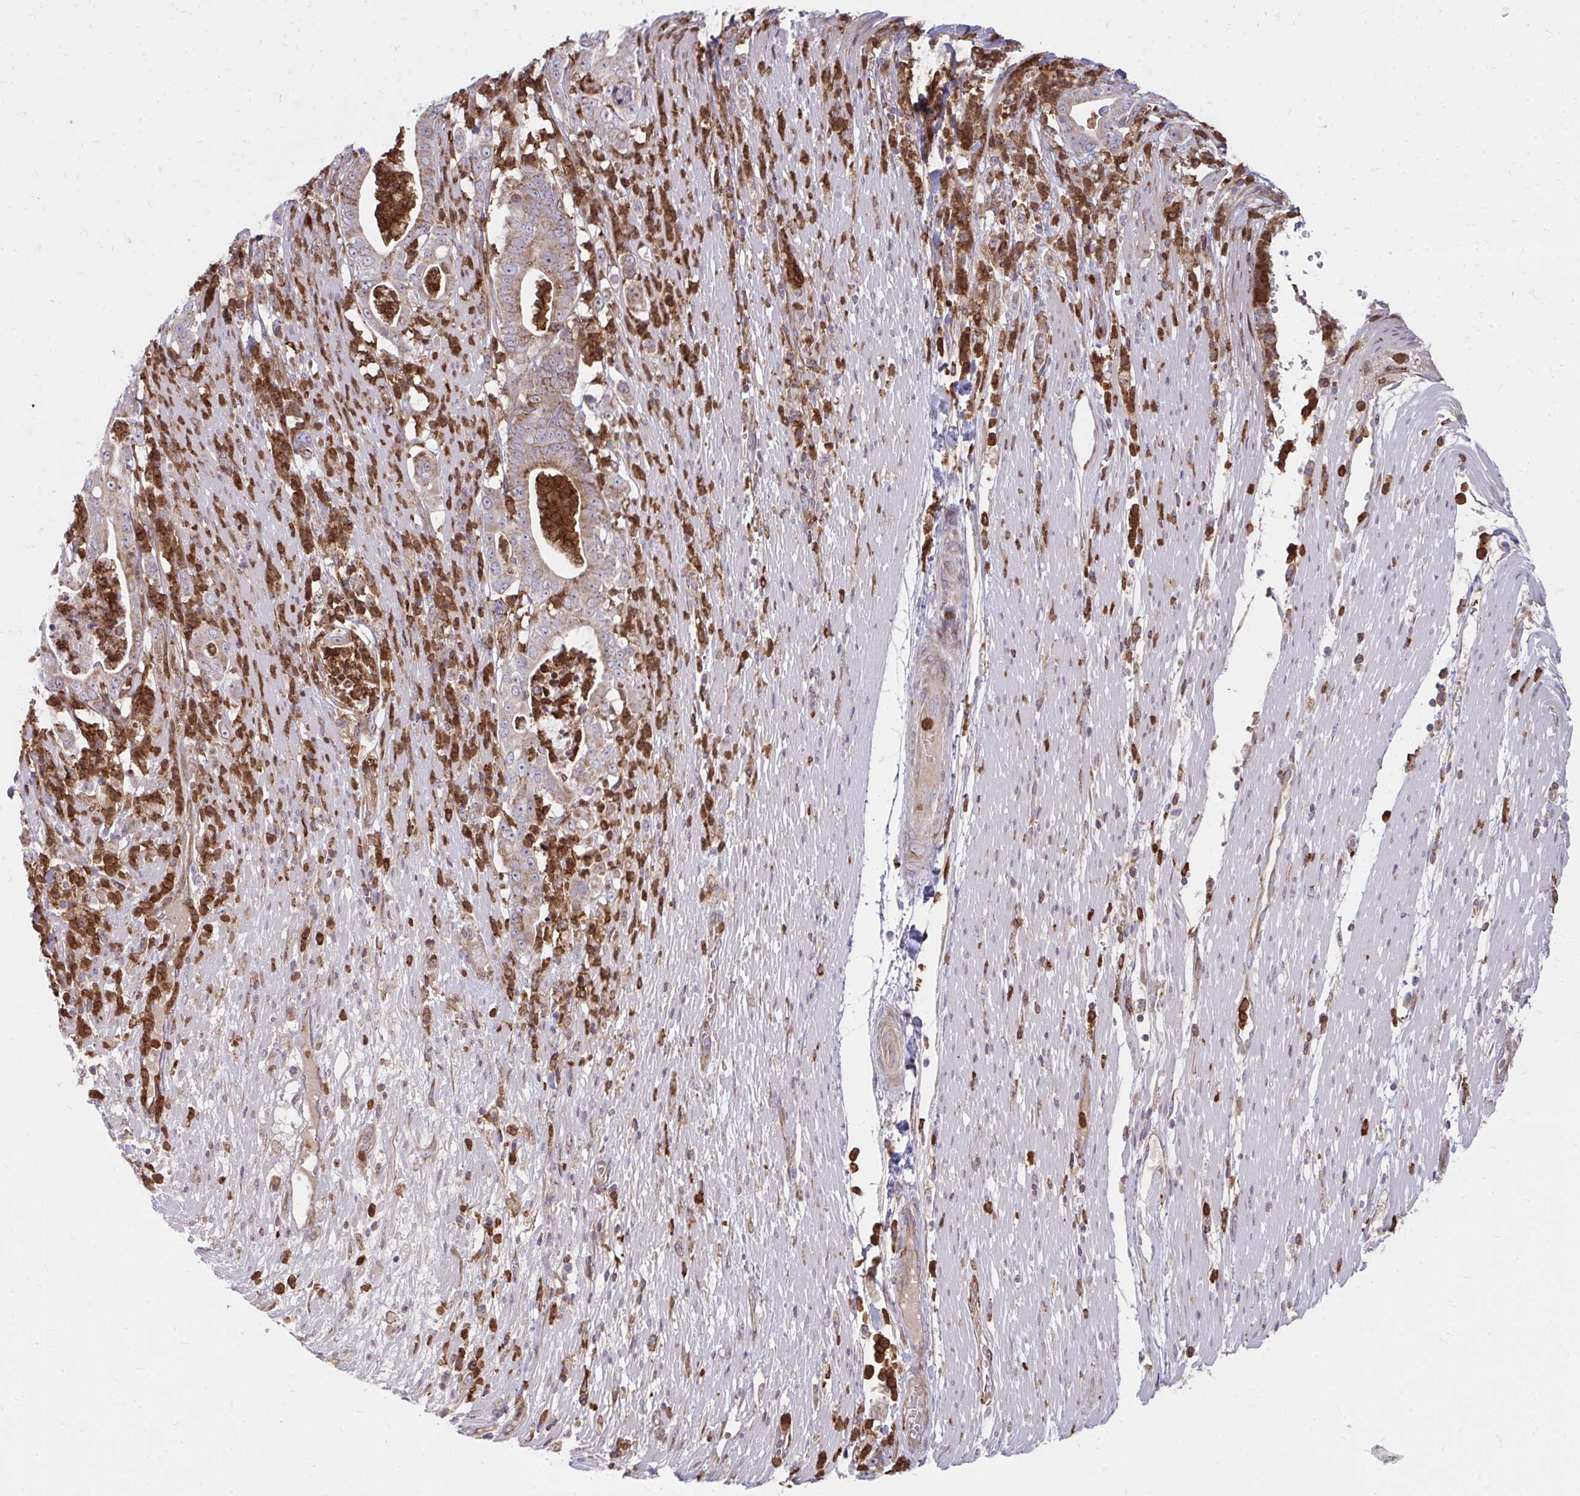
{"staining": {"intensity": "weak", "quantity": ">75%", "location": "cytoplasmic/membranous"}, "tissue": "pancreatic cancer", "cell_type": "Tumor cells", "image_type": "cancer", "snomed": [{"axis": "morphology", "description": "Adenocarcinoma, NOS"}, {"axis": "topography", "description": "Pancreas"}], "caption": "Tumor cells exhibit low levels of weak cytoplasmic/membranous expression in approximately >75% of cells in human pancreatic cancer (adenocarcinoma).", "gene": "ASAP1", "patient": {"sex": "male", "age": 71}}